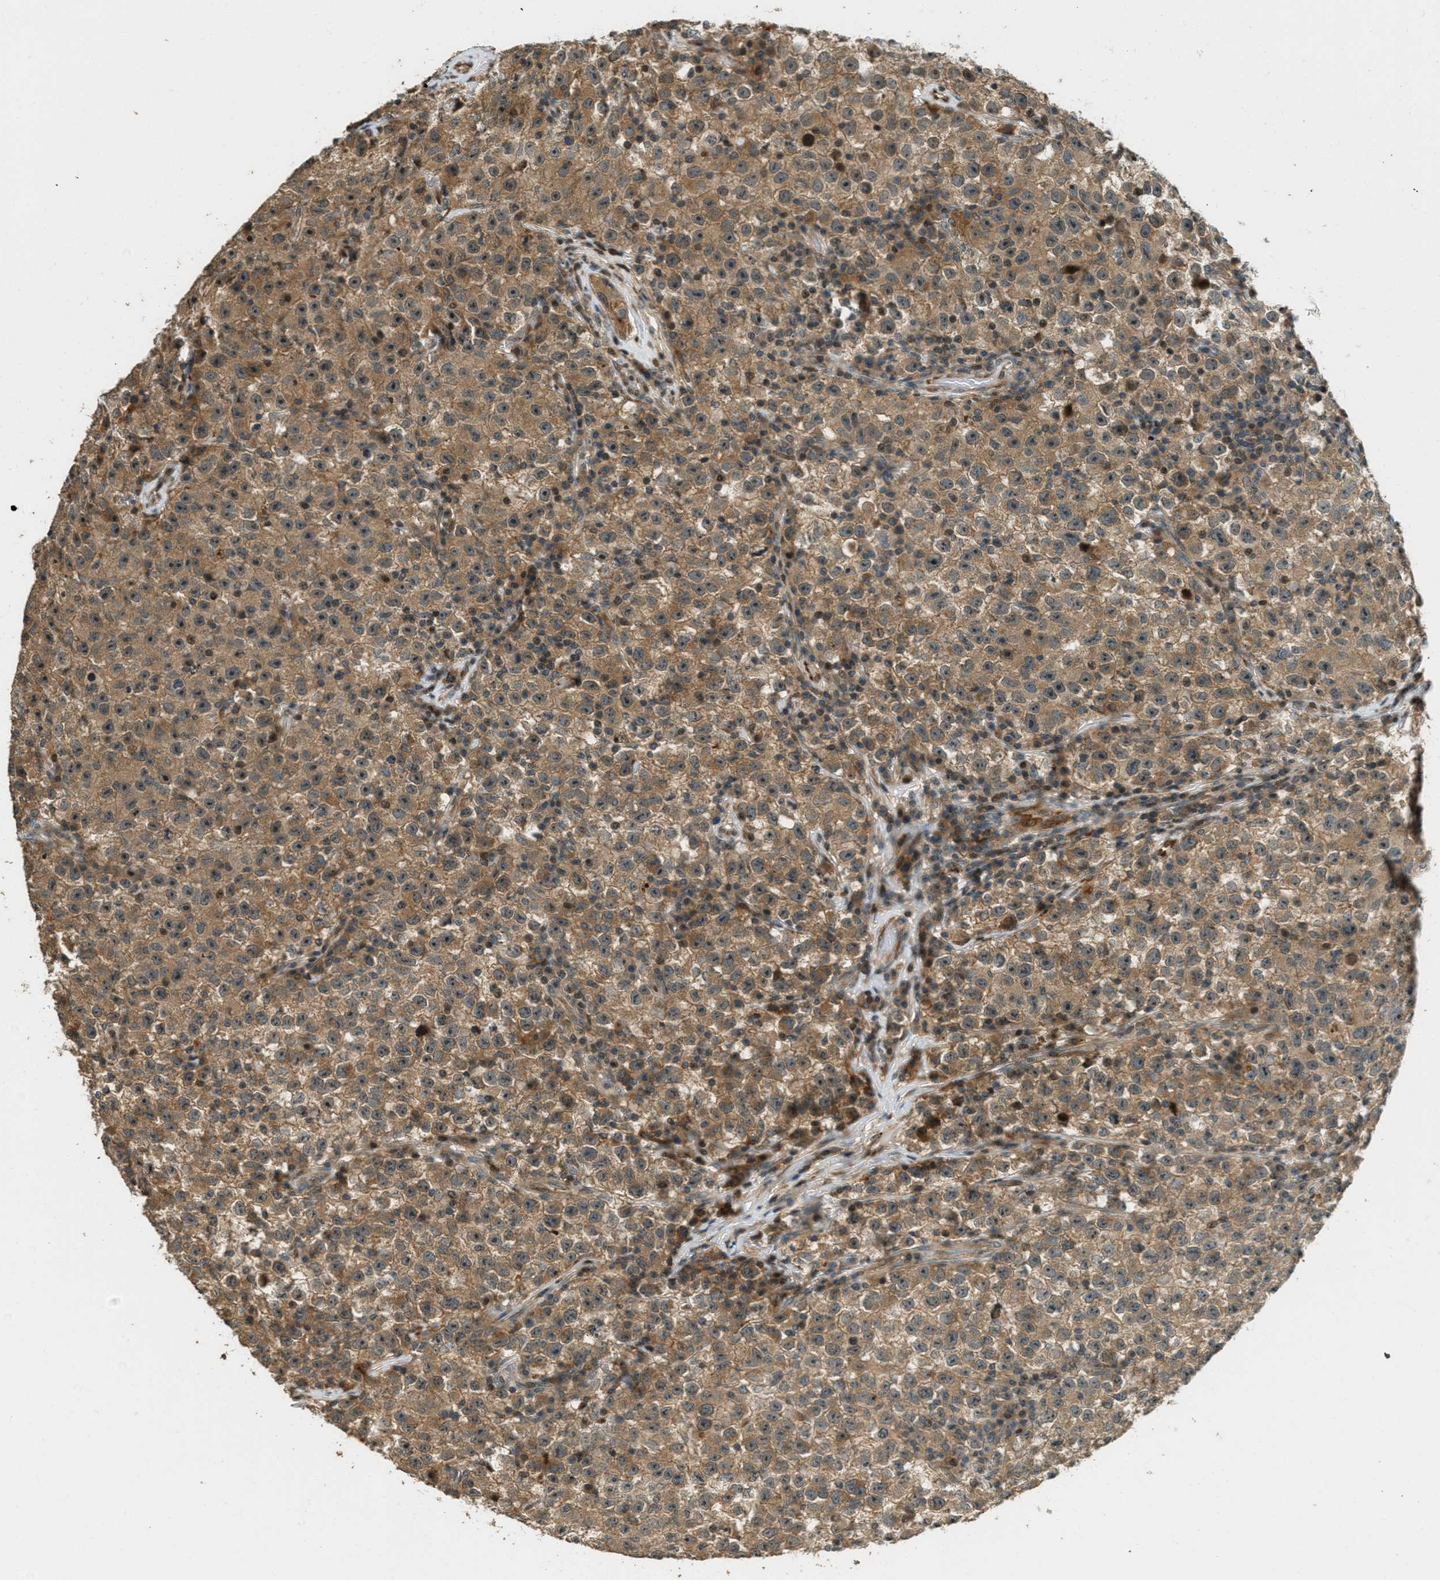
{"staining": {"intensity": "moderate", "quantity": ">75%", "location": "cytoplasmic/membranous"}, "tissue": "testis cancer", "cell_type": "Tumor cells", "image_type": "cancer", "snomed": [{"axis": "morphology", "description": "Seminoma, NOS"}, {"axis": "topography", "description": "Testis"}], "caption": "Human testis seminoma stained for a protein (brown) demonstrates moderate cytoplasmic/membranous positive positivity in approximately >75% of tumor cells.", "gene": "PTPN23", "patient": {"sex": "male", "age": 22}}